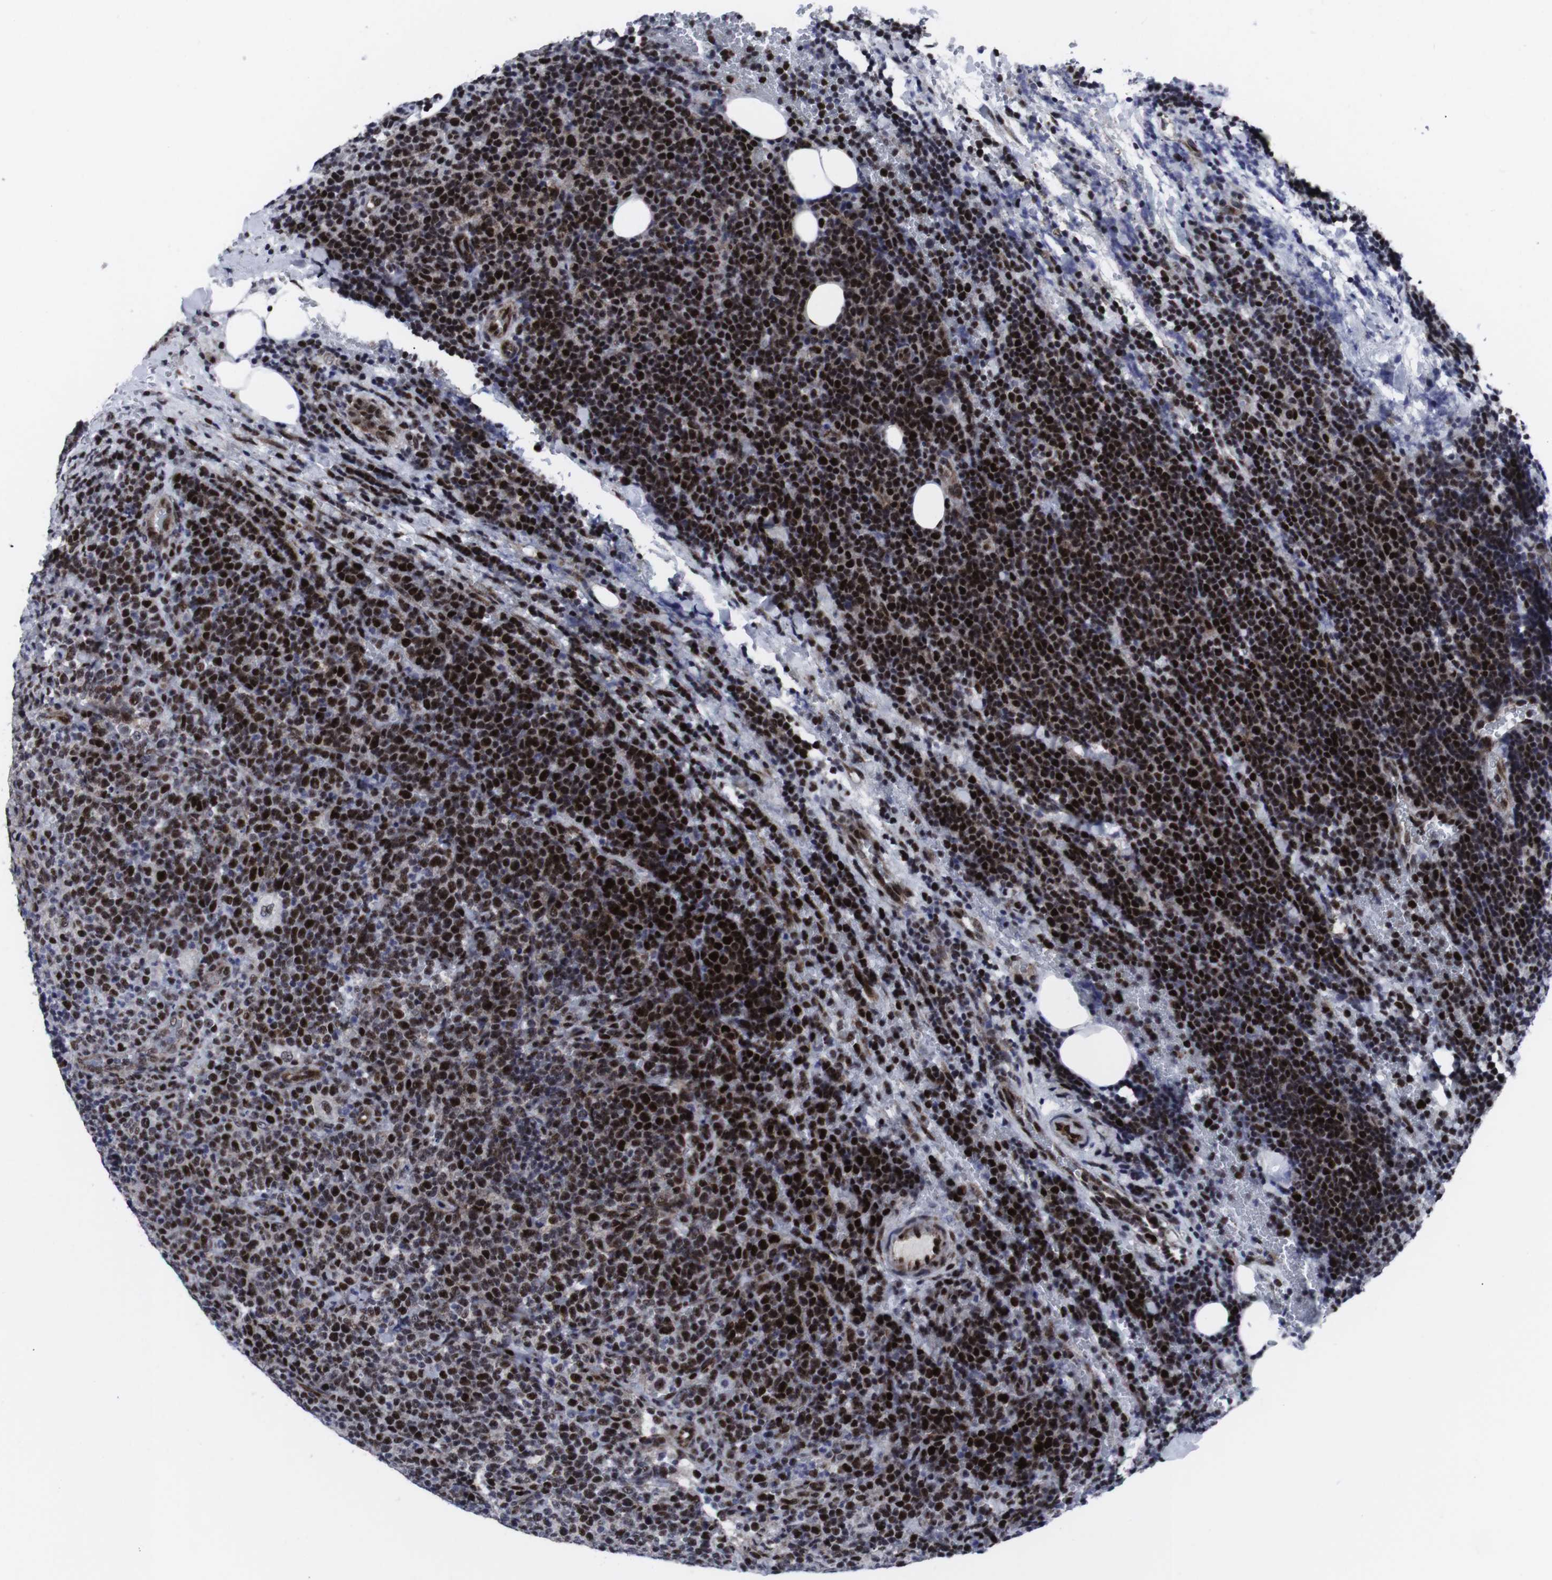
{"staining": {"intensity": "strong", "quantity": ">75%", "location": "nuclear"}, "tissue": "lymphoma", "cell_type": "Tumor cells", "image_type": "cancer", "snomed": [{"axis": "morphology", "description": "Malignant lymphoma, non-Hodgkin's type, High grade"}, {"axis": "topography", "description": "Lymph node"}], "caption": "Brown immunohistochemical staining in human lymphoma shows strong nuclear staining in approximately >75% of tumor cells.", "gene": "MLH1", "patient": {"sex": "male", "age": 61}}